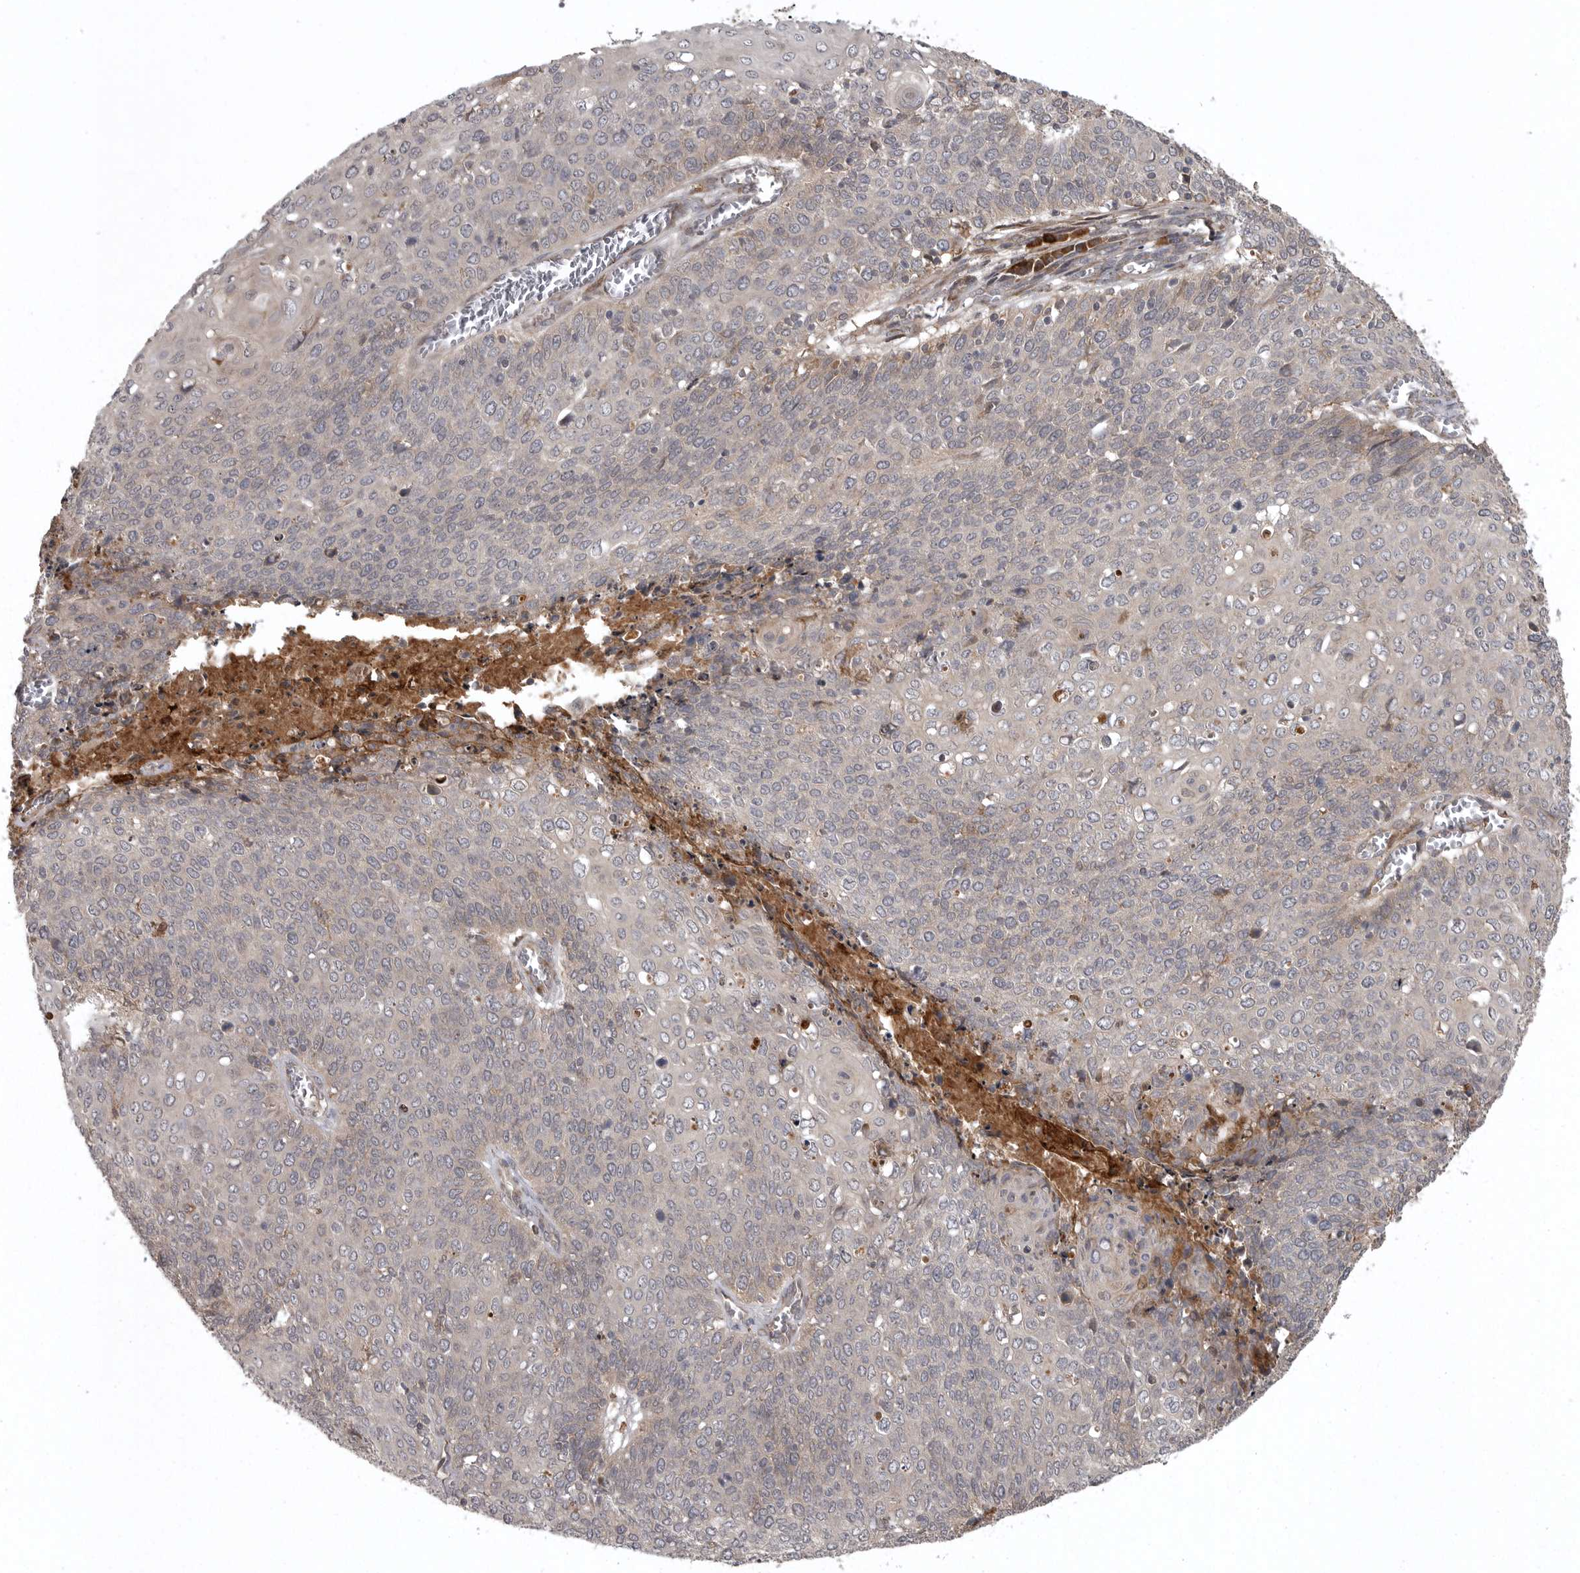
{"staining": {"intensity": "negative", "quantity": "none", "location": "none"}, "tissue": "cervical cancer", "cell_type": "Tumor cells", "image_type": "cancer", "snomed": [{"axis": "morphology", "description": "Squamous cell carcinoma, NOS"}, {"axis": "topography", "description": "Cervix"}], "caption": "This is an IHC histopathology image of human cervical cancer. There is no staining in tumor cells.", "gene": "GPR31", "patient": {"sex": "female", "age": 39}}